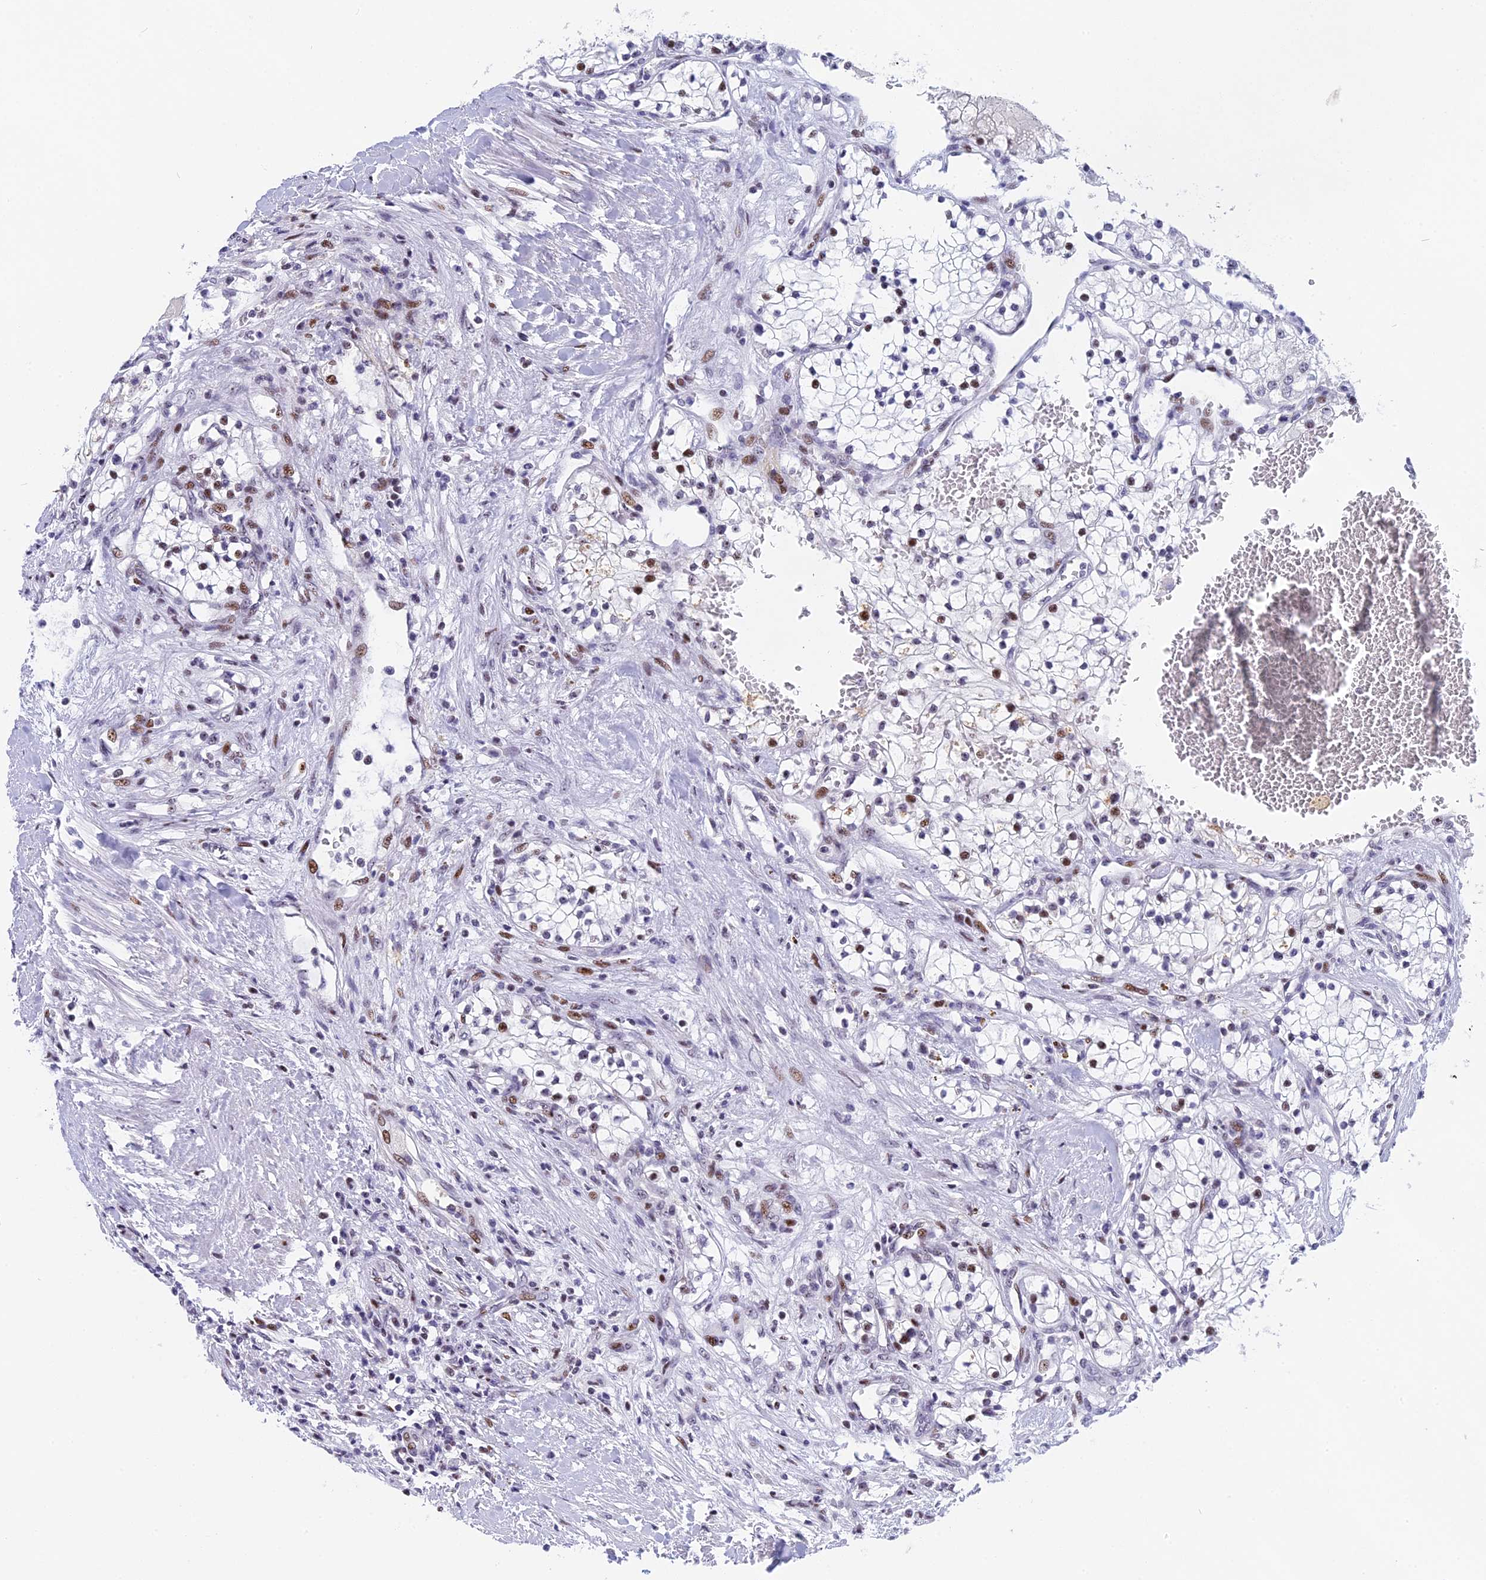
{"staining": {"intensity": "moderate", "quantity": "<25%", "location": "nuclear"}, "tissue": "renal cancer", "cell_type": "Tumor cells", "image_type": "cancer", "snomed": [{"axis": "morphology", "description": "Normal tissue, NOS"}, {"axis": "morphology", "description": "Adenocarcinoma, NOS"}, {"axis": "topography", "description": "Kidney"}], "caption": "Human renal cancer stained for a protein (brown) demonstrates moderate nuclear positive positivity in about <25% of tumor cells.", "gene": "NSA2", "patient": {"sex": "male", "age": 68}}